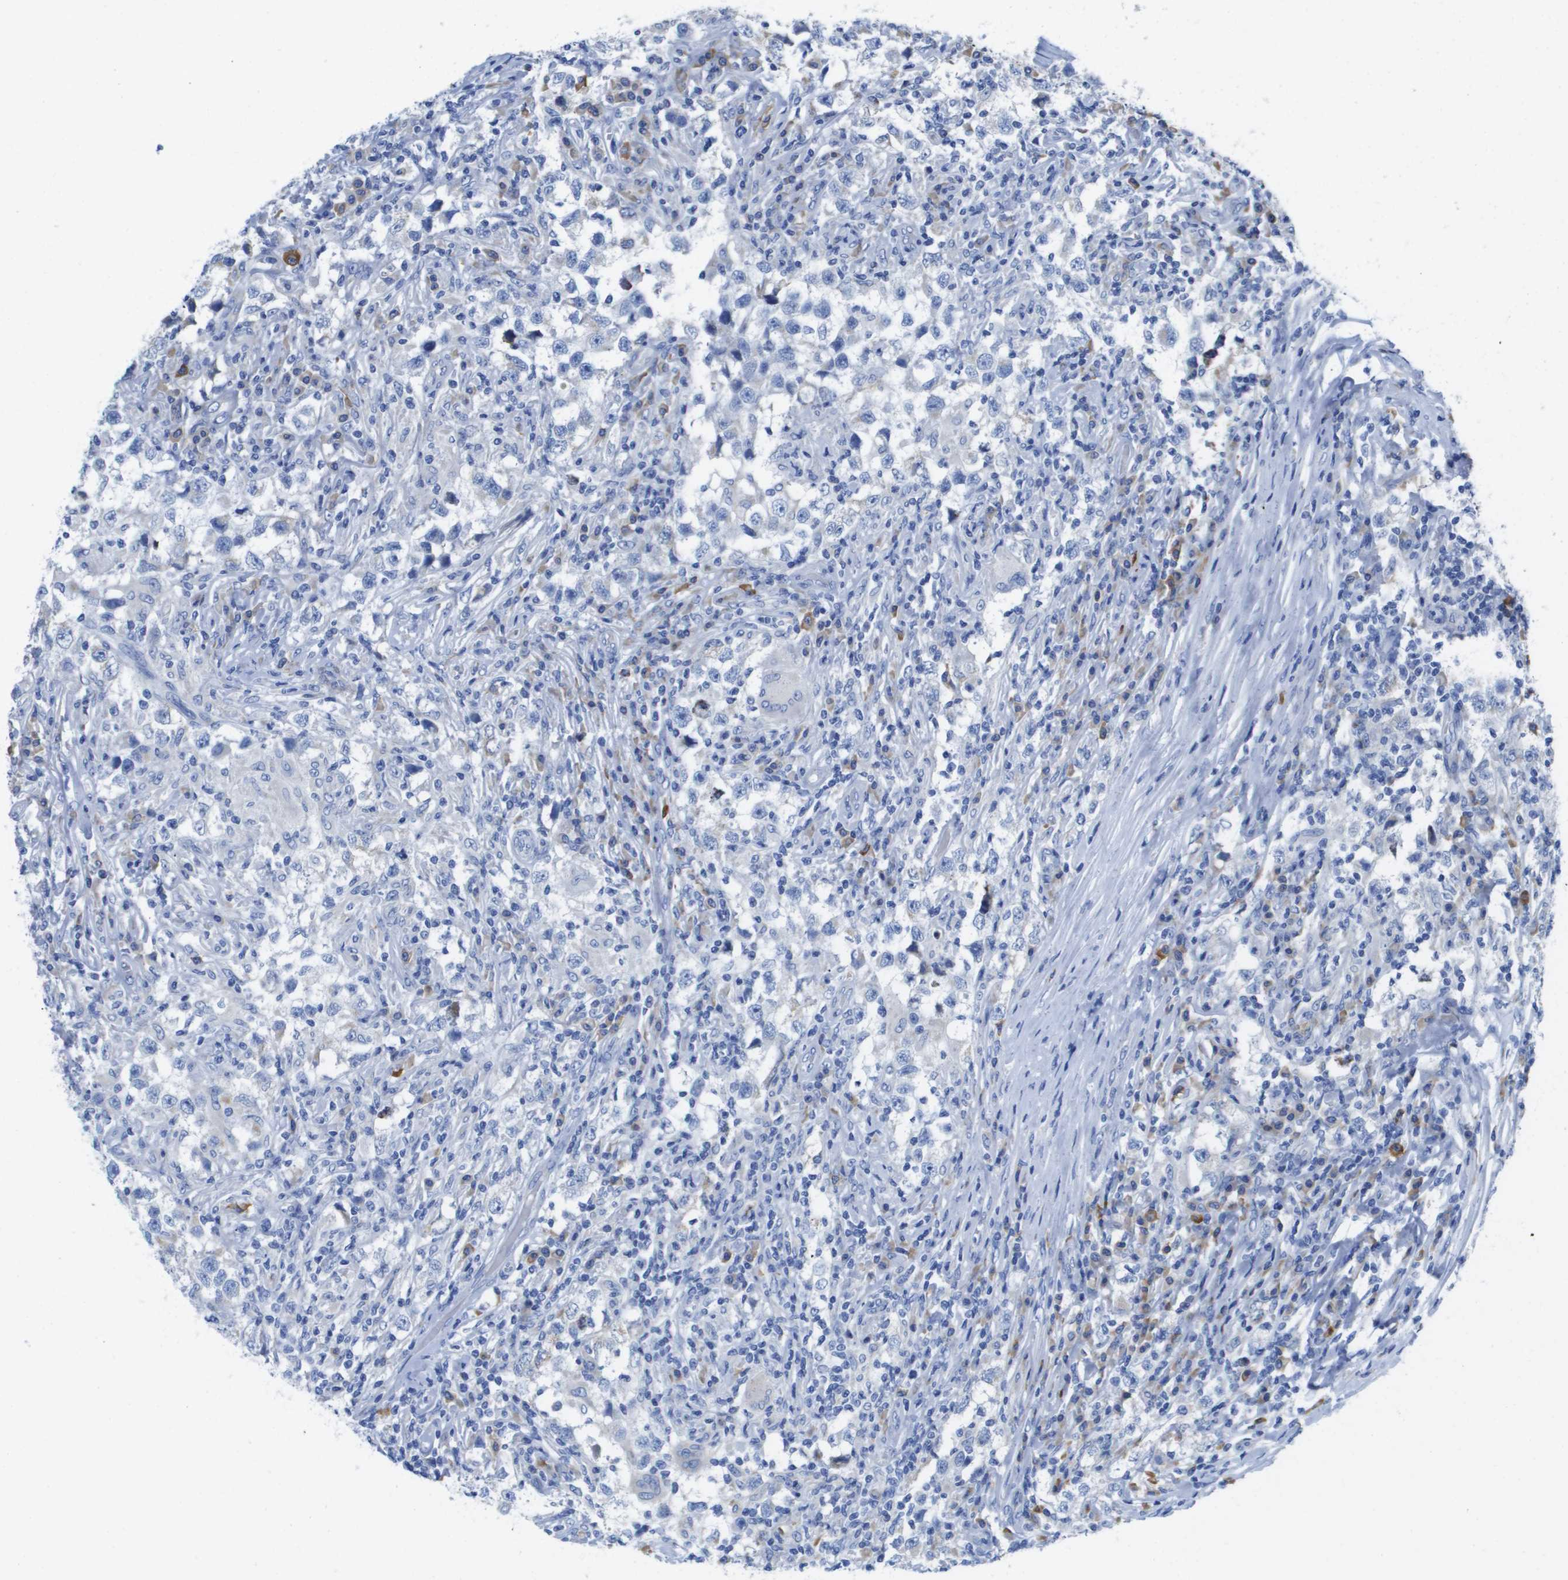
{"staining": {"intensity": "negative", "quantity": "none", "location": "none"}, "tissue": "testis cancer", "cell_type": "Tumor cells", "image_type": "cancer", "snomed": [{"axis": "morphology", "description": "Carcinoma, Embryonal, NOS"}, {"axis": "topography", "description": "Testis"}], "caption": "Embryonal carcinoma (testis) was stained to show a protein in brown. There is no significant positivity in tumor cells. (Brightfield microscopy of DAB IHC at high magnification).", "gene": "SDR42E1", "patient": {"sex": "male", "age": 21}}